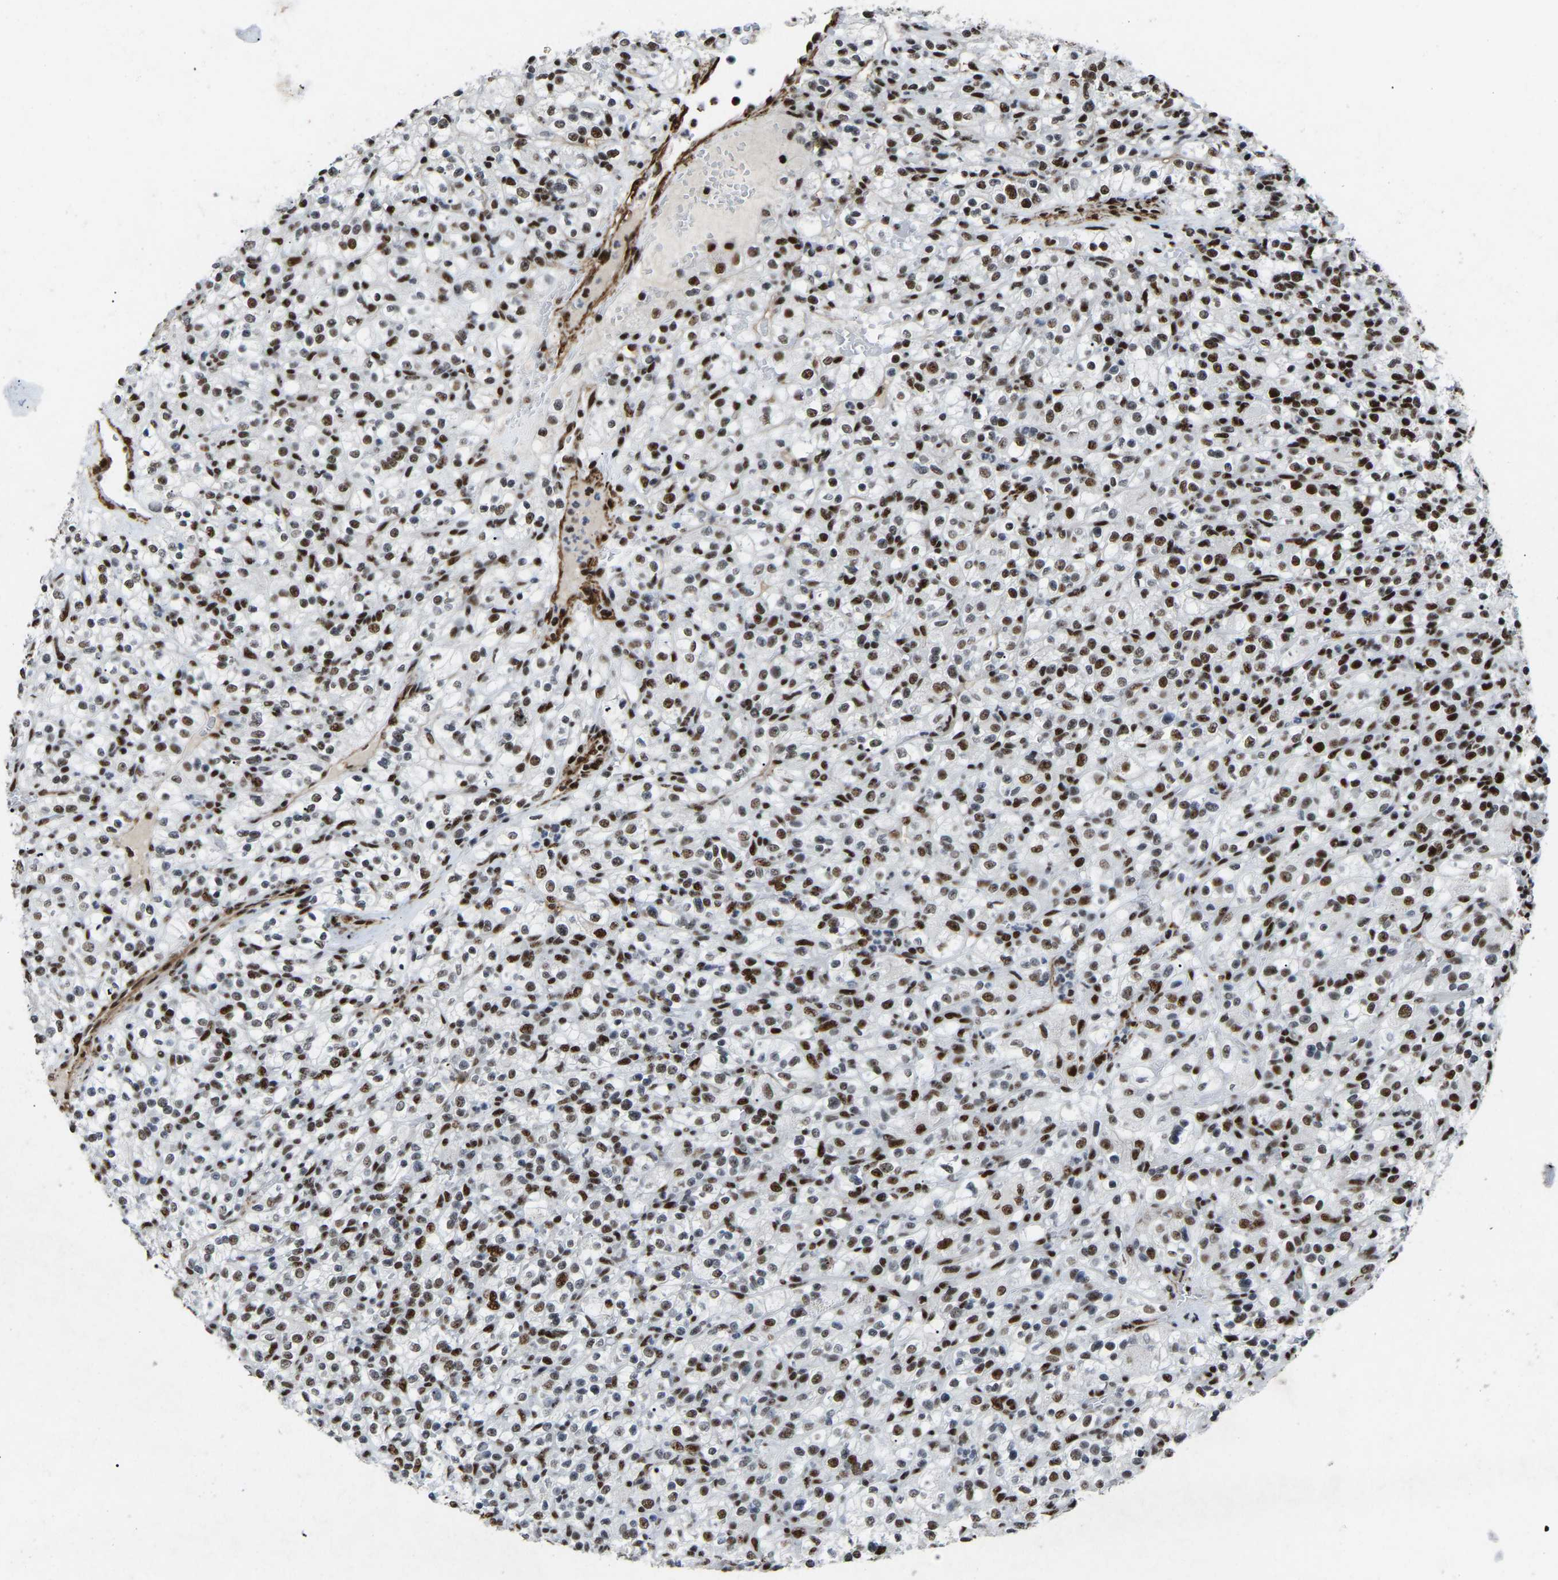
{"staining": {"intensity": "moderate", "quantity": ">75%", "location": "nuclear"}, "tissue": "renal cancer", "cell_type": "Tumor cells", "image_type": "cancer", "snomed": [{"axis": "morphology", "description": "Normal tissue, NOS"}, {"axis": "morphology", "description": "Adenocarcinoma, NOS"}, {"axis": "topography", "description": "Kidney"}], "caption": "About >75% of tumor cells in renal cancer (adenocarcinoma) display moderate nuclear protein expression as visualized by brown immunohistochemical staining.", "gene": "DDX5", "patient": {"sex": "female", "age": 72}}